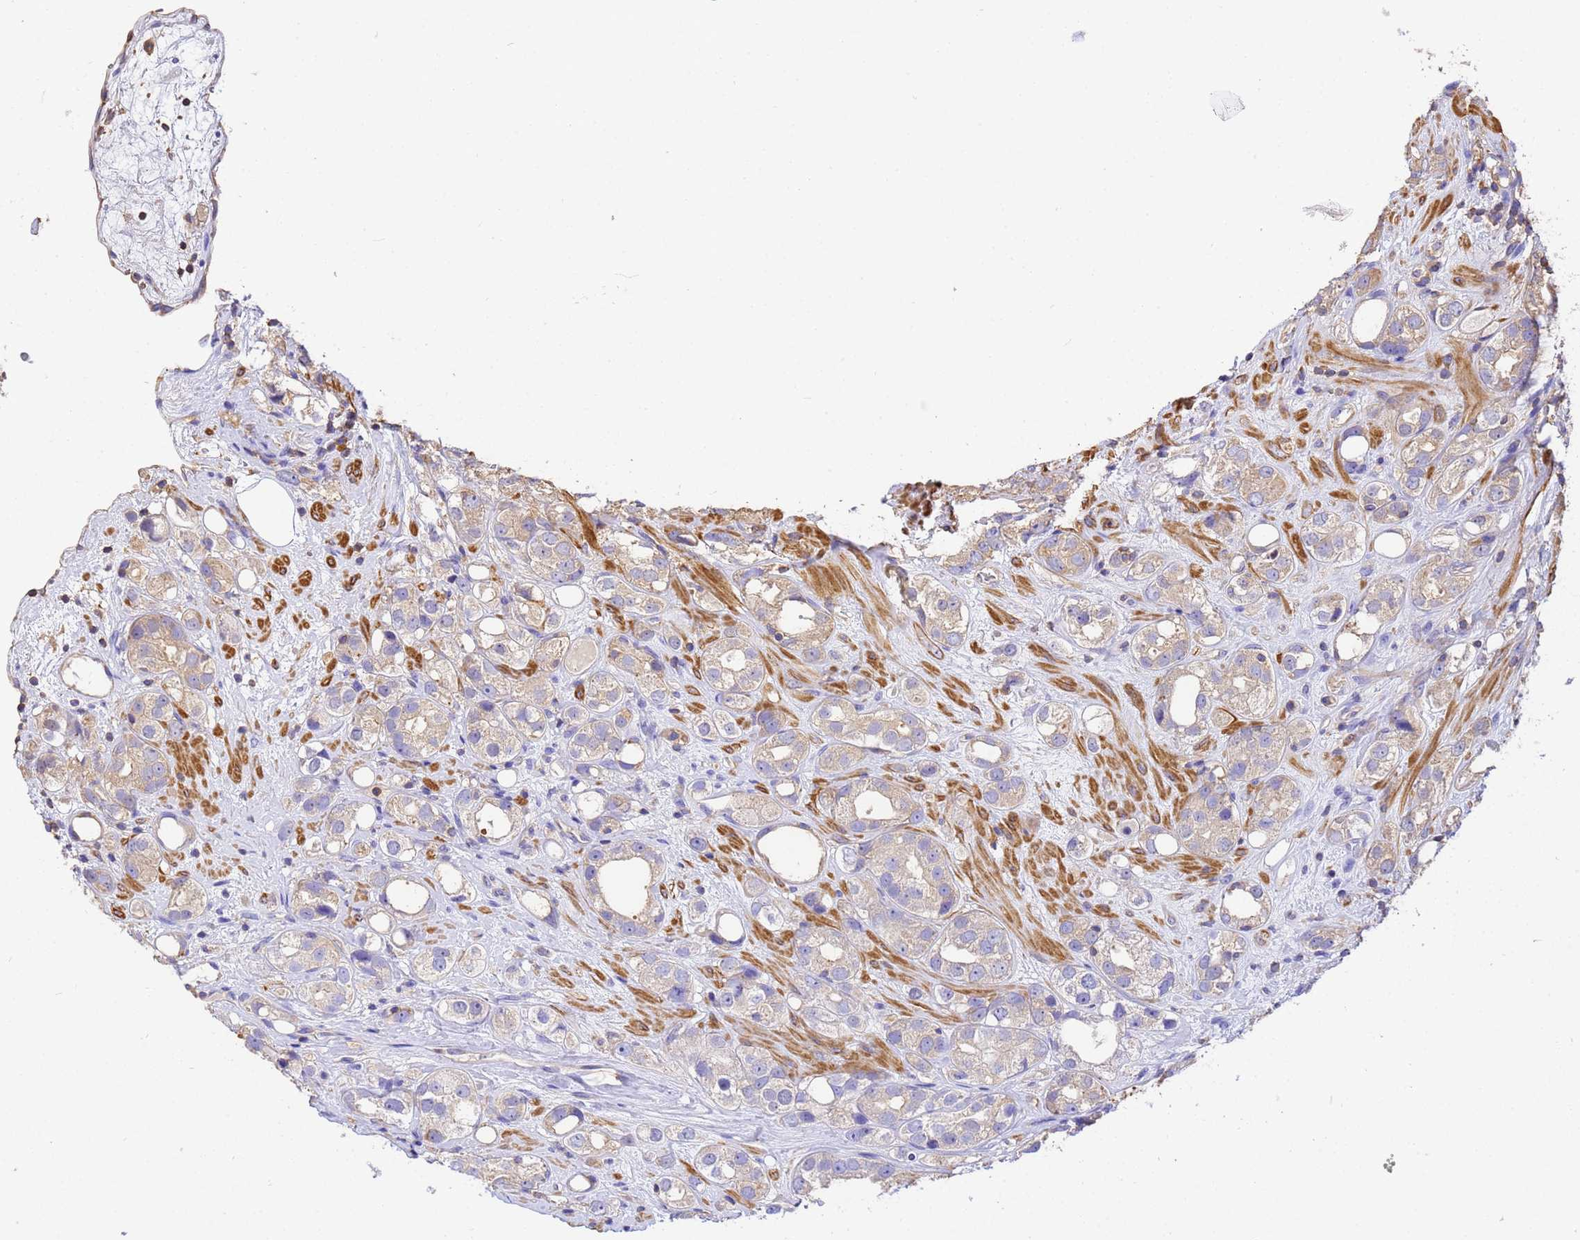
{"staining": {"intensity": "weak", "quantity": "25%-75%", "location": "cytoplasmic/membranous"}, "tissue": "prostate cancer", "cell_type": "Tumor cells", "image_type": "cancer", "snomed": [{"axis": "morphology", "description": "Adenocarcinoma, NOS"}, {"axis": "topography", "description": "Prostate"}], "caption": "Human prostate cancer stained with a protein marker demonstrates weak staining in tumor cells.", "gene": "WDR64", "patient": {"sex": "male", "age": 79}}